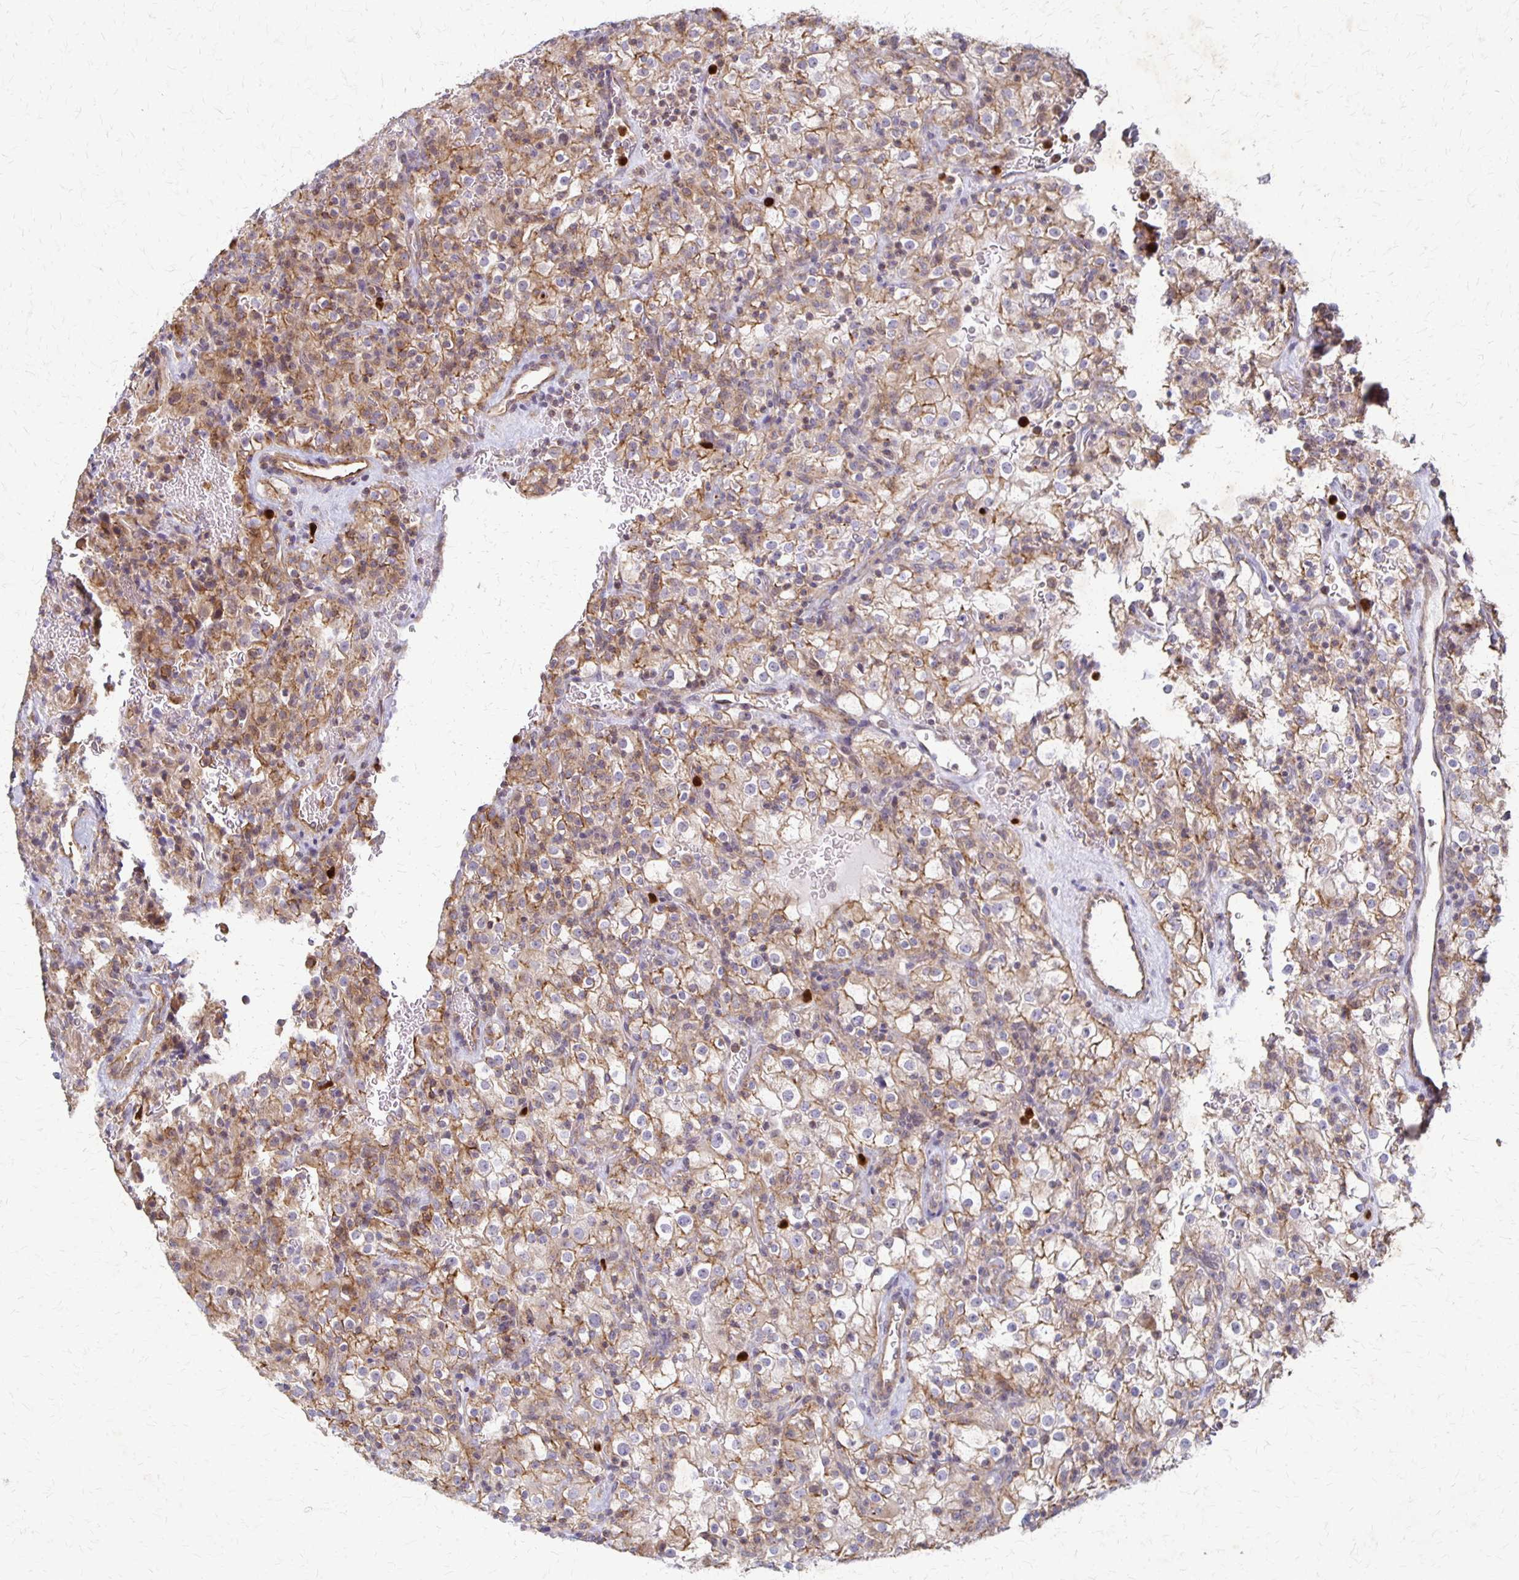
{"staining": {"intensity": "moderate", "quantity": "25%-75%", "location": "cytoplasmic/membranous"}, "tissue": "renal cancer", "cell_type": "Tumor cells", "image_type": "cancer", "snomed": [{"axis": "morphology", "description": "Adenocarcinoma, NOS"}, {"axis": "topography", "description": "Kidney"}], "caption": "Brown immunohistochemical staining in human renal cancer (adenocarcinoma) shows moderate cytoplasmic/membranous staining in approximately 25%-75% of tumor cells. The protein of interest is shown in brown color, while the nuclei are stained blue.", "gene": "EIF4EBP2", "patient": {"sex": "female", "age": 74}}